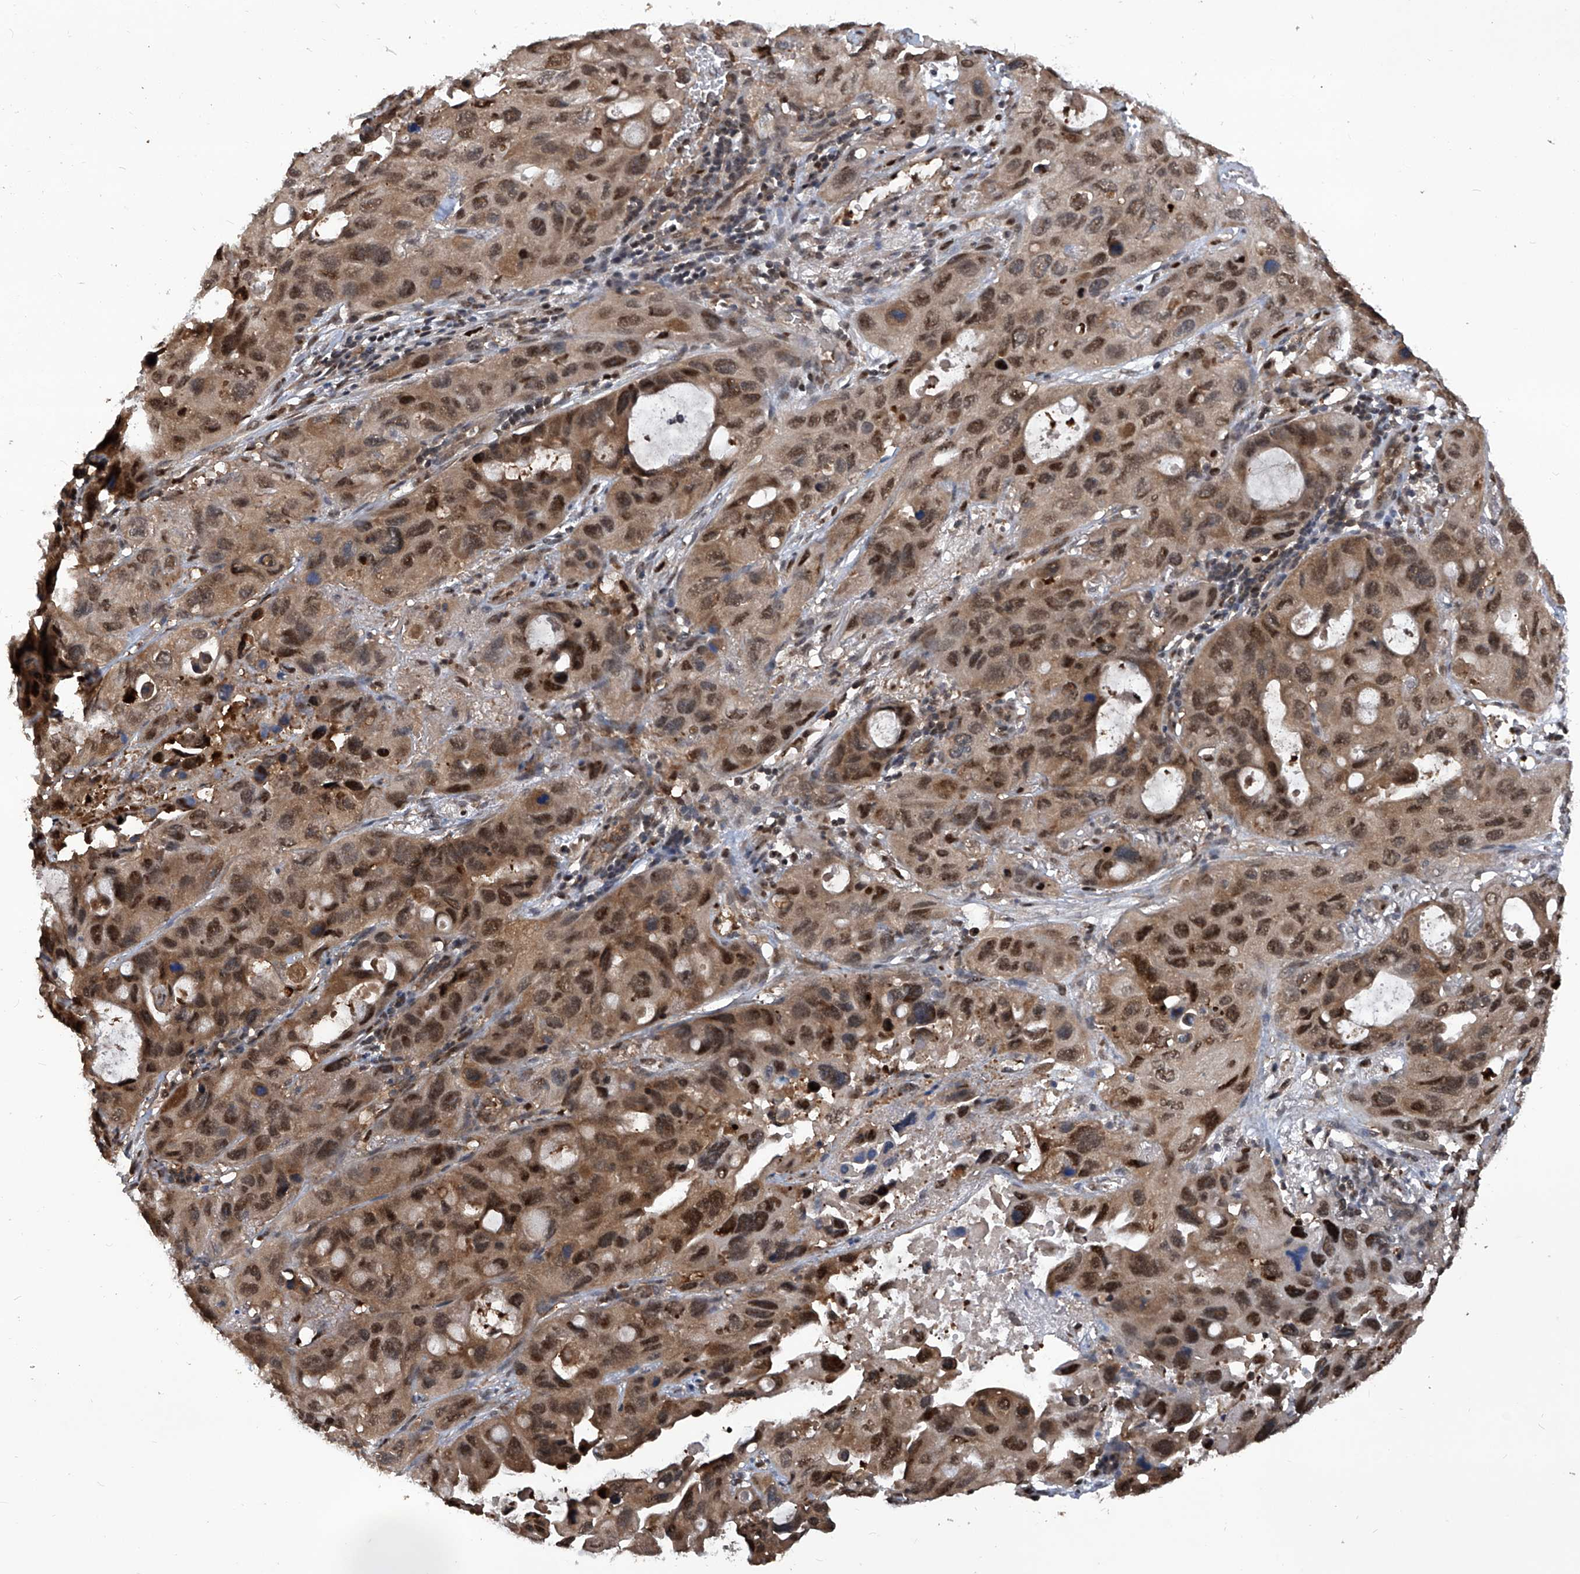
{"staining": {"intensity": "strong", "quantity": ">75%", "location": "cytoplasmic/membranous,nuclear"}, "tissue": "lung cancer", "cell_type": "Tumor cells", "image_type": "cancer", "snomed": [{"axis": "morphology", "description": "Squamous cell carcinoma, NOS"}, {"axis": "topography", "description": "Lung"}], "caption": "Immunohistochemistry (IHC) of lung cancer displays high levels of strong cytoplasmic/membranous and nuclear staining in approximately >75% of tumor cells.", "gene": "PSMB1", "patient": {"sex": "female", "age": 73}}